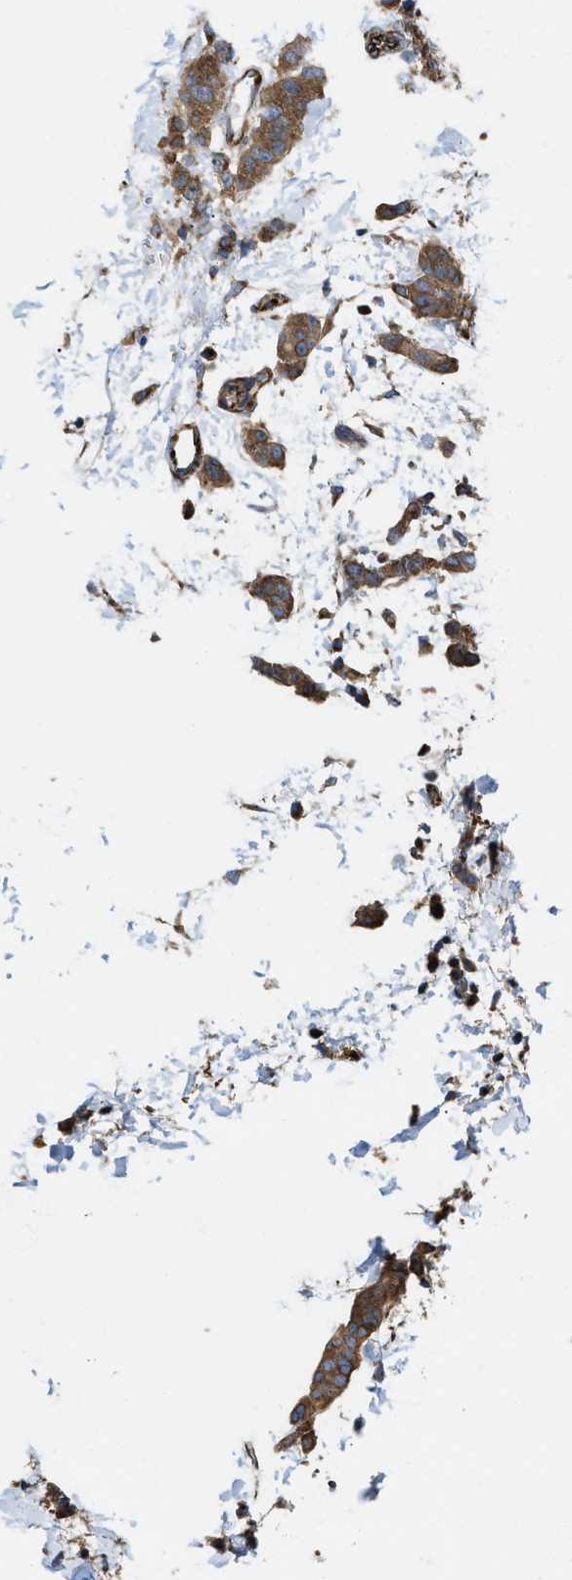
{"staining": {"intensity": "moderate", "quantity": ">75%", "location": "cytoplasmic/membranous"}, "tissue": "breast cancer", "cell_type": "Tumor cells", "image_type": "cancer", "snomed": [{"axis": "morphology", "description": "Normal tissue, NOS"}, {"axis": "morphology", "description": "Duct carcinoma"}, {"axis": "topography", "description": "Breast"}], "caption": "Infiltrating ductal carcinoma (breast) stained with a brown dye exhibits moderate cytoplasmic/membranous positive positivity in about >75% of tumor cells.", "gene": "EPS15L1", "patient": {"sex": "female", "age": 40}}